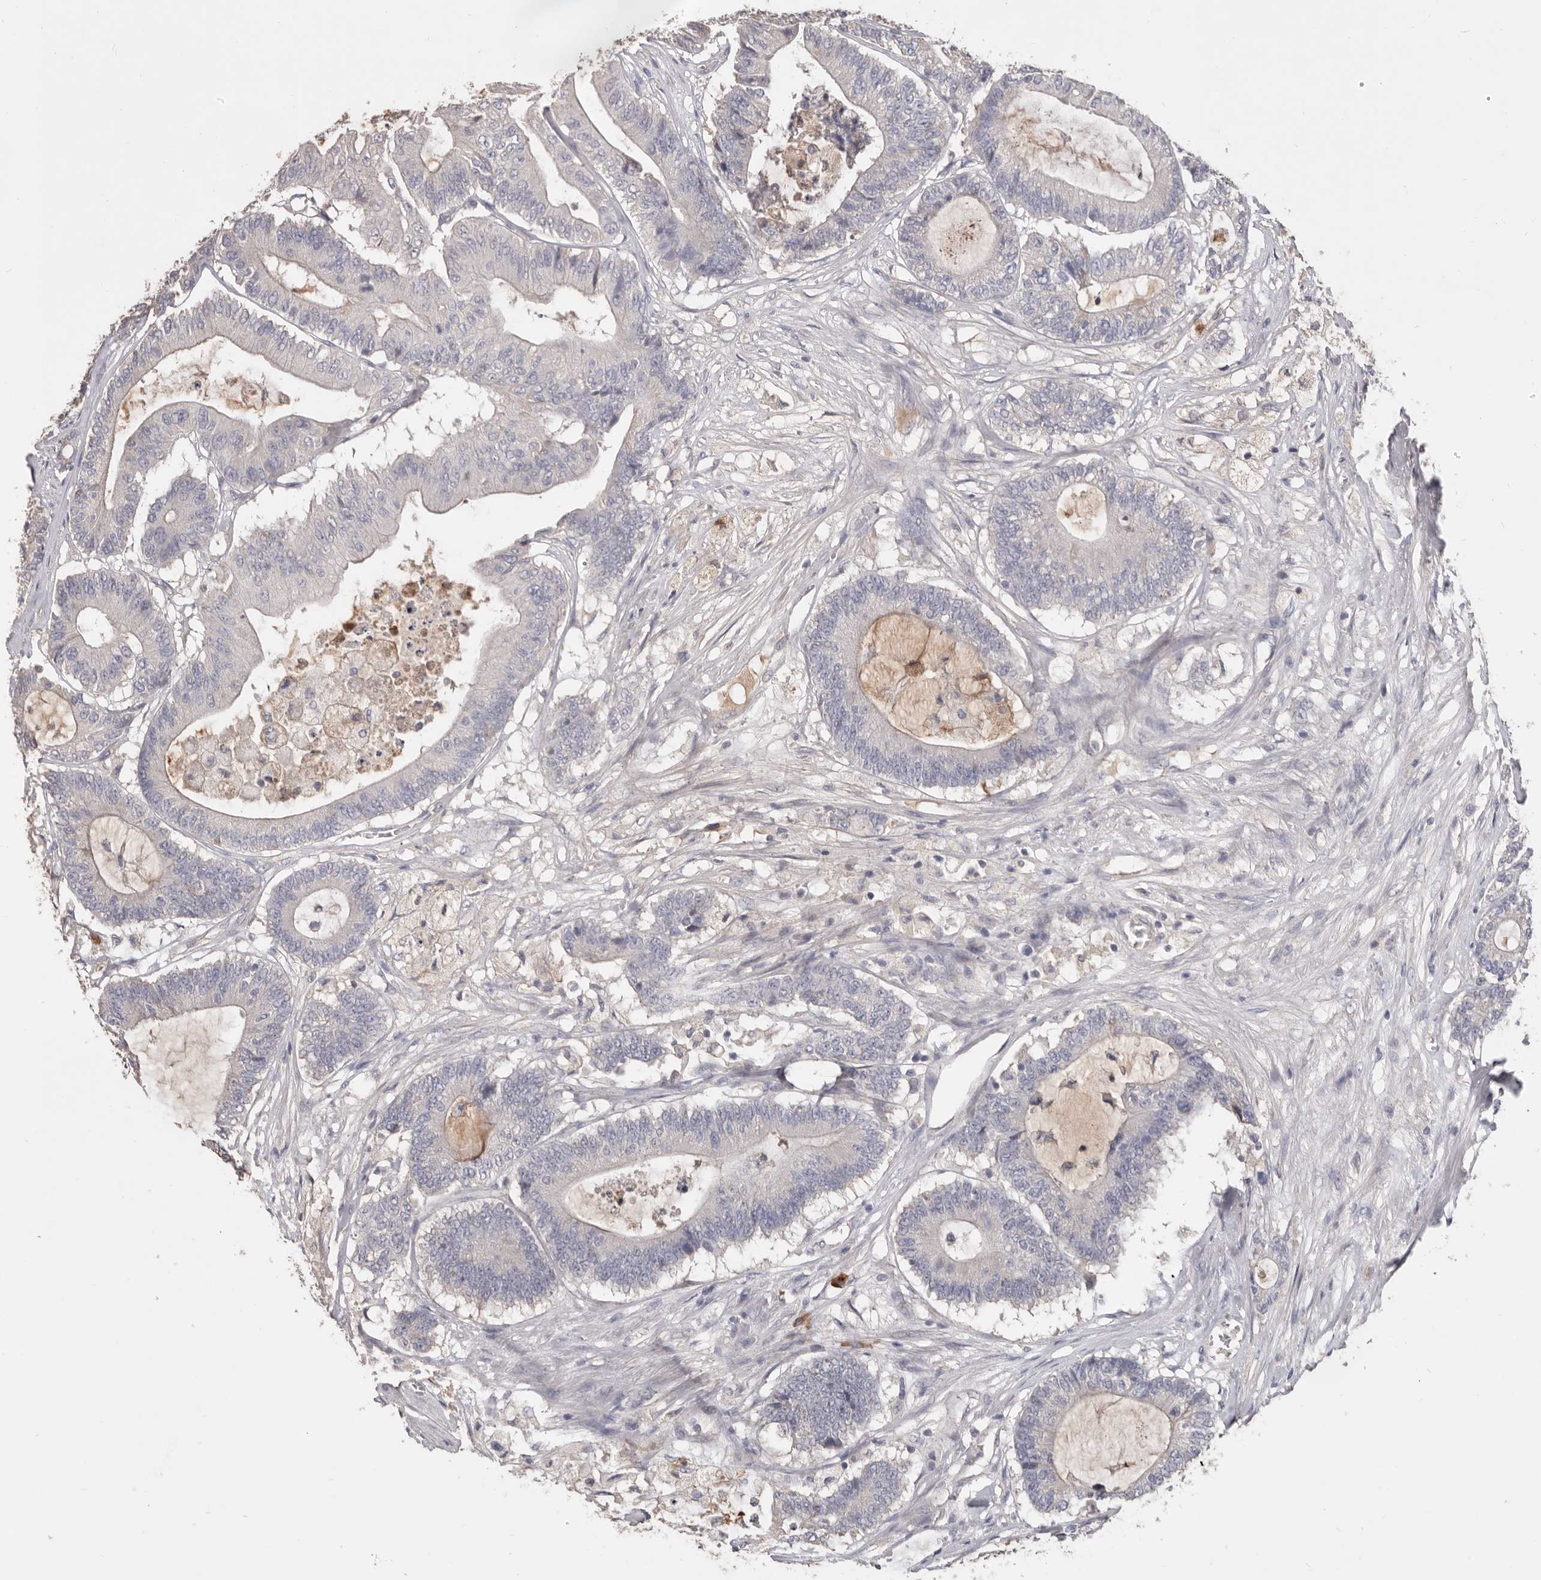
{"staining": {"intensity": "negative", "quantity": "none", "location": "none"}, "tissue": "colorectal cancer", "cell_type": "Tumor cells", "image_type": "cancer", "snomed": [{"axis": "morphology", "description": "Adenocarcinoma, NOS"}, {"axis": "topography", "description": "Colon"}], "caption": "Tumor cells show no significant protein expression in colorectal cancer (adenocarcinoma).", "gene": "HCAR2", "patient": {"sex": "female", "age": 84}}